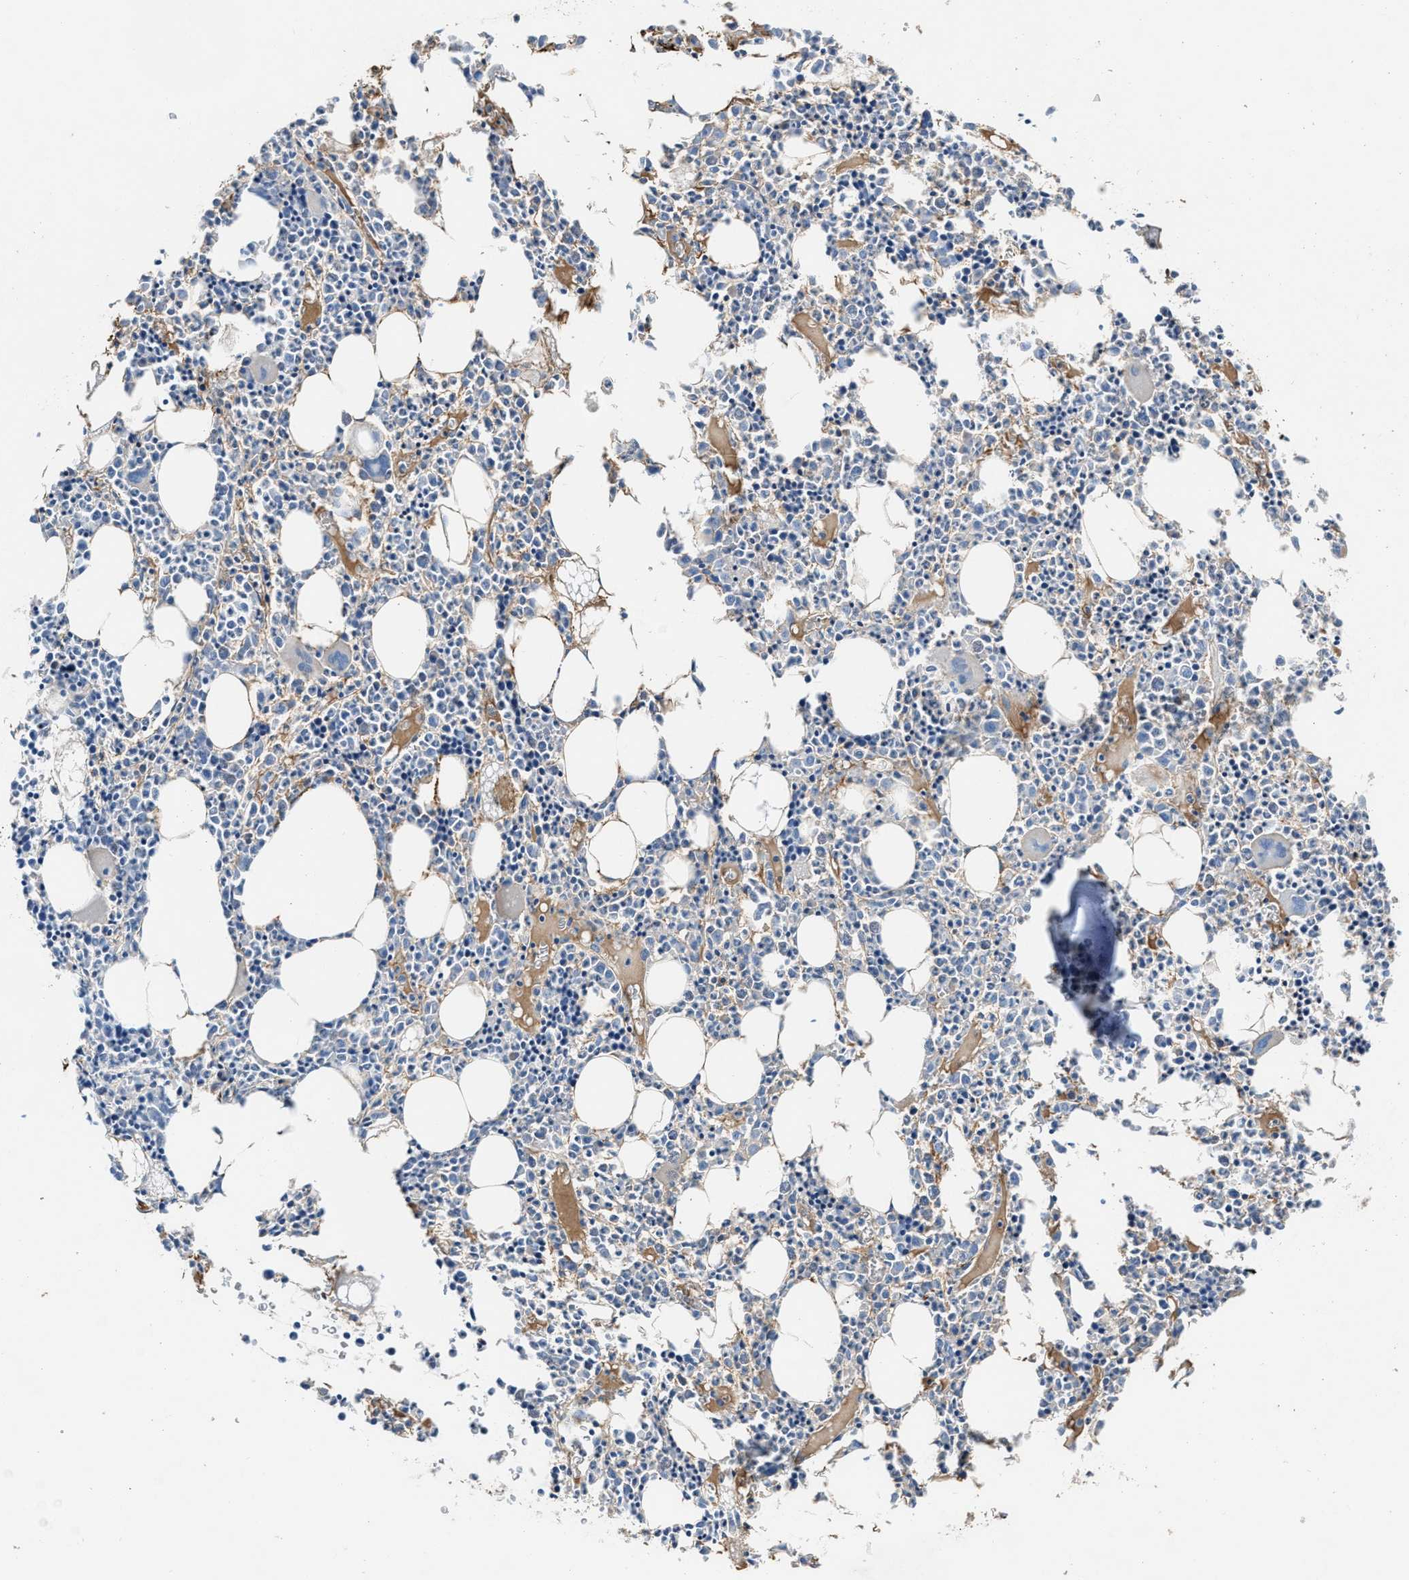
{"staining": {"intensity": "moderate", "quantity": "<25%", "location": "cytoplasmic/membranous"}, "tissue": "bone marrow", "cell_type": "Hematopoietic cells", "image_type": "normal", "snomed": [{"axis": "morphology", "description": "Normal tissue, NOS"}, {"axis": "morphology", "description": "Inflammation, NOS"}, {"axis": "topography", "description": "Bone marrow"}], "caption": "This photomicrograph displays immunohistochemistry staining of unremarkable bone marrow, with low moderate cytoplasmic/membranous positivity in approximately <25% of hematopoietic cells.", "gene": "STC1", "patient": {"sex": "female", "age": 40}}